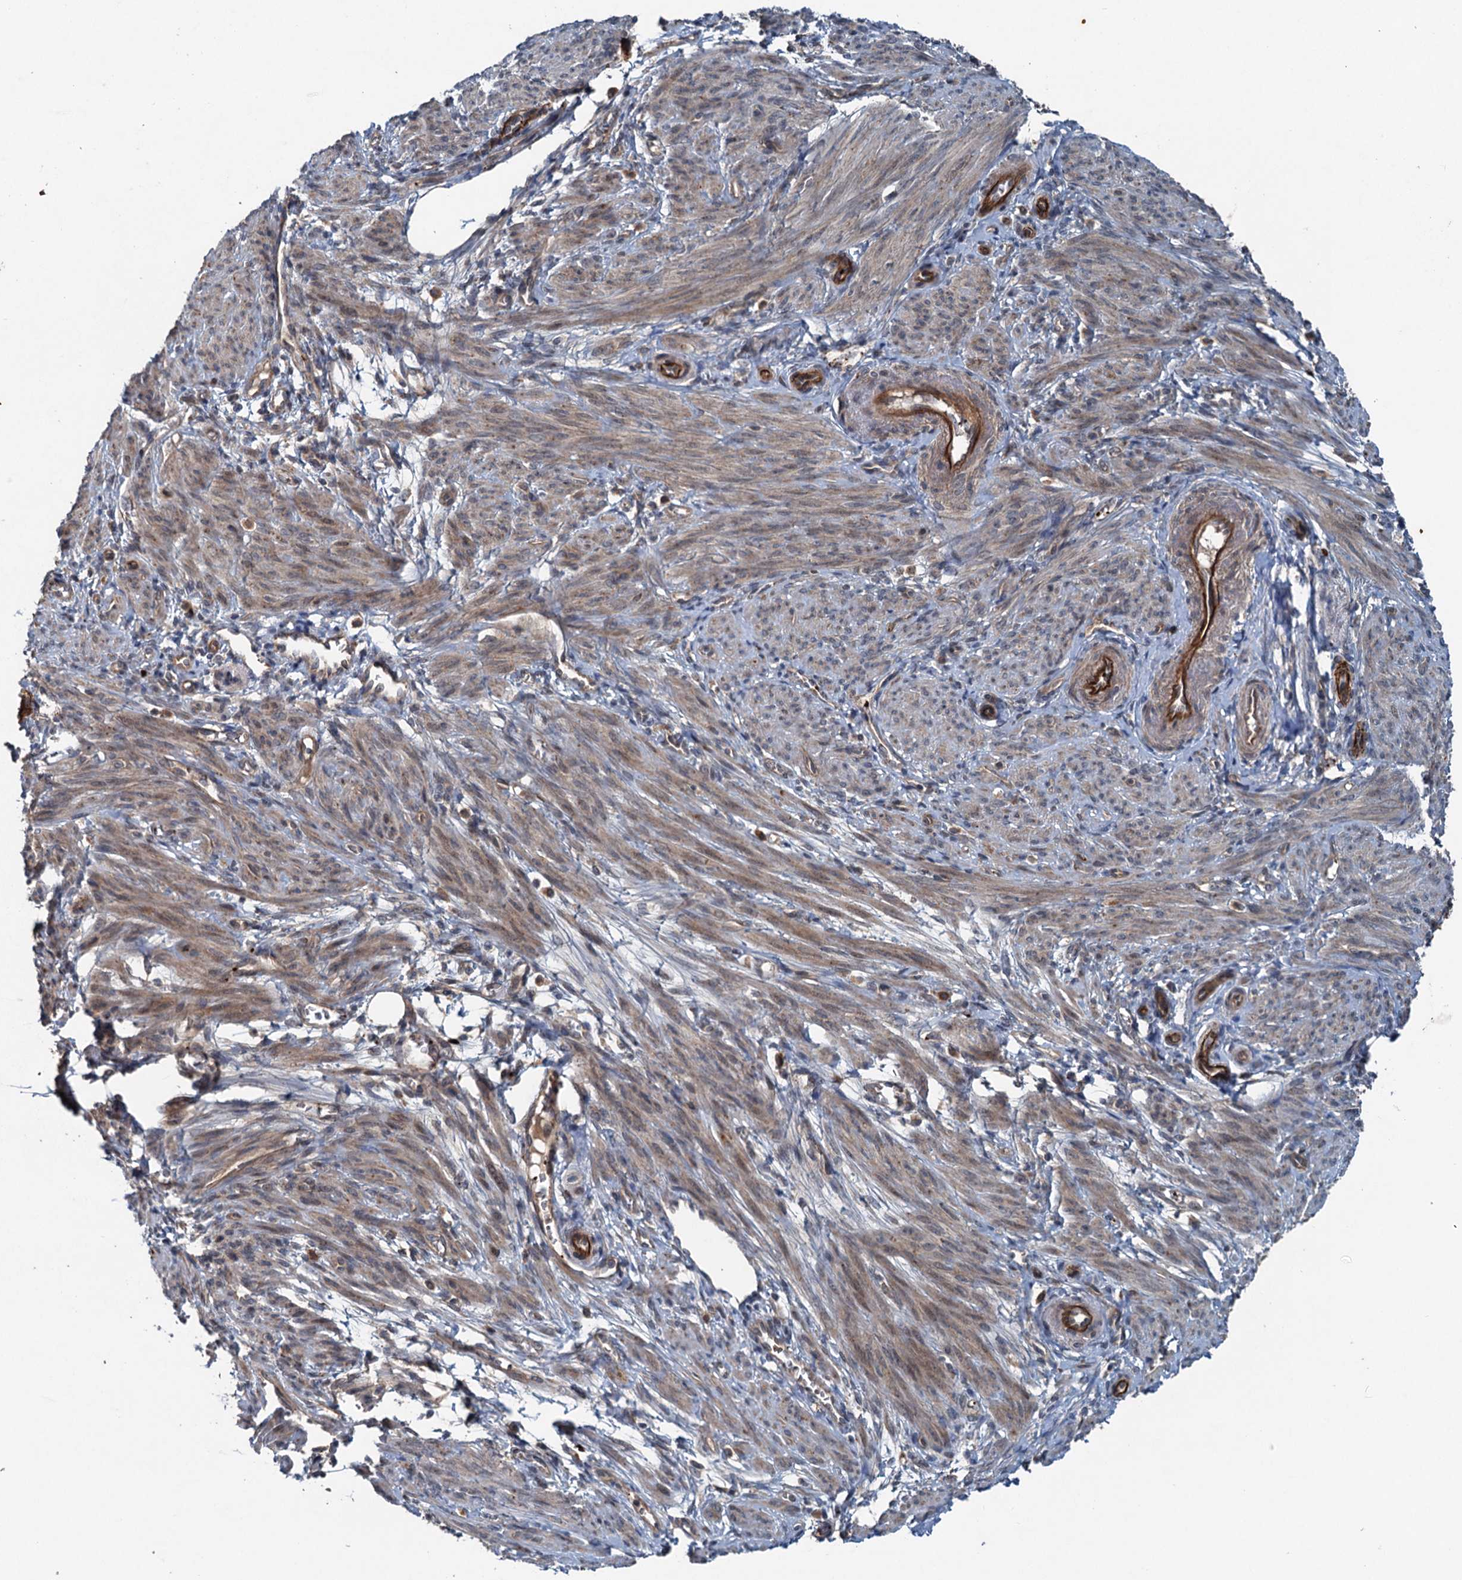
{"staining": {"intensity": "moderate", "quantity": "25%-75%", "location": "cytoplasmic/membranous"}, "tissue": "smooth muscle", "cell_type": "Smooth muscle cells", "image_type": "normal", "snomed": [{"axis": "morphology", "description": "Normal tissue, NOS"}, {"axis": "topography", "description": "Smooth muscle"}], "caption": "This micrograph reveals immunohistochemistry staining of normal human smooth muscle, with medium moderate cytoplasmic/membranous expression in approximately 25%-75% of smooth muscle cells.", "gene": "N4BP2L2", "patient": {"sex": "female", "age": 39}}